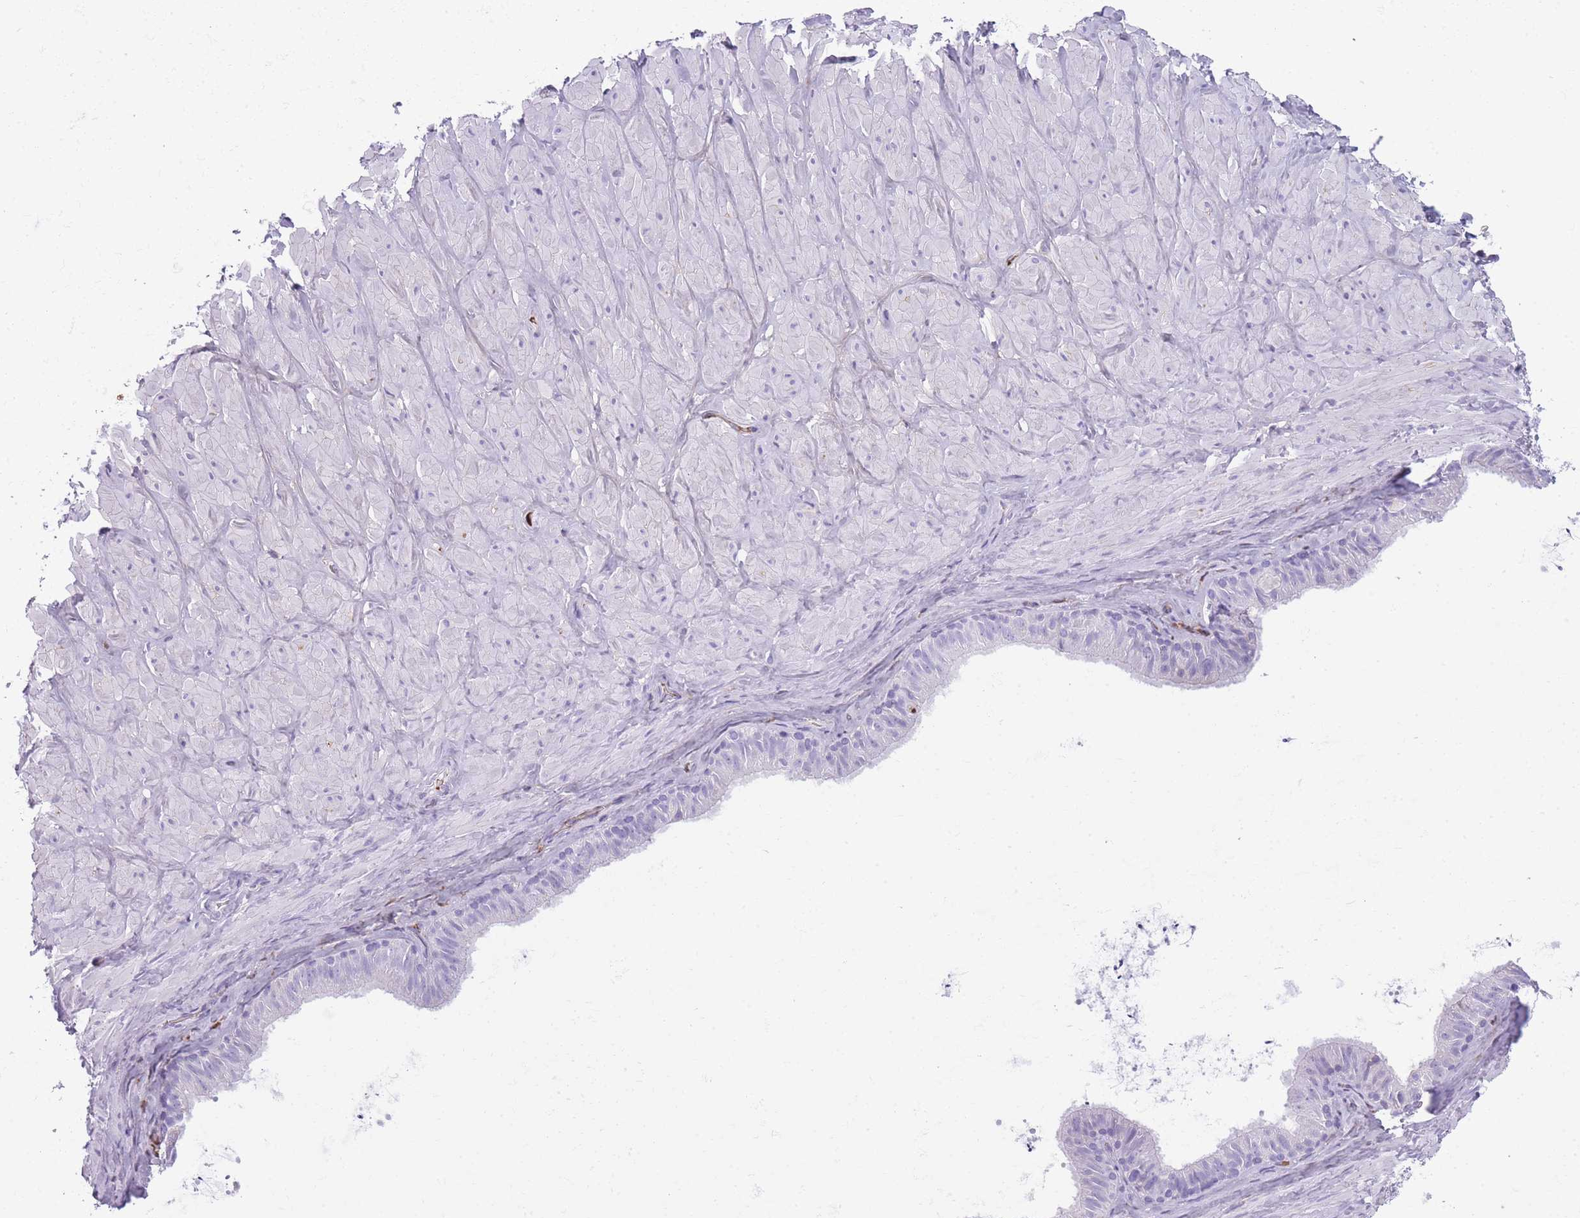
{"staining": {"intensity": "negative", "quantity": "none", "location": "none"}, "tissue": "soft tissue", "cell_type": "Chondrocytes", "image_type": "normal", "snomed": [{"axis": "morphology", "description": "Normal tissue, NOS"}, {"axis": "topography", "description": "Soft tissue"}, {"axis": "topography", "description": "Vascular tissue"}], "caption": "DAB immunohistochemical staining of normal soft tissue exhibits no significant staining in chondrocytes.", "gene": "GNAT1", "patient": {"sex": "male", "age": 41}}